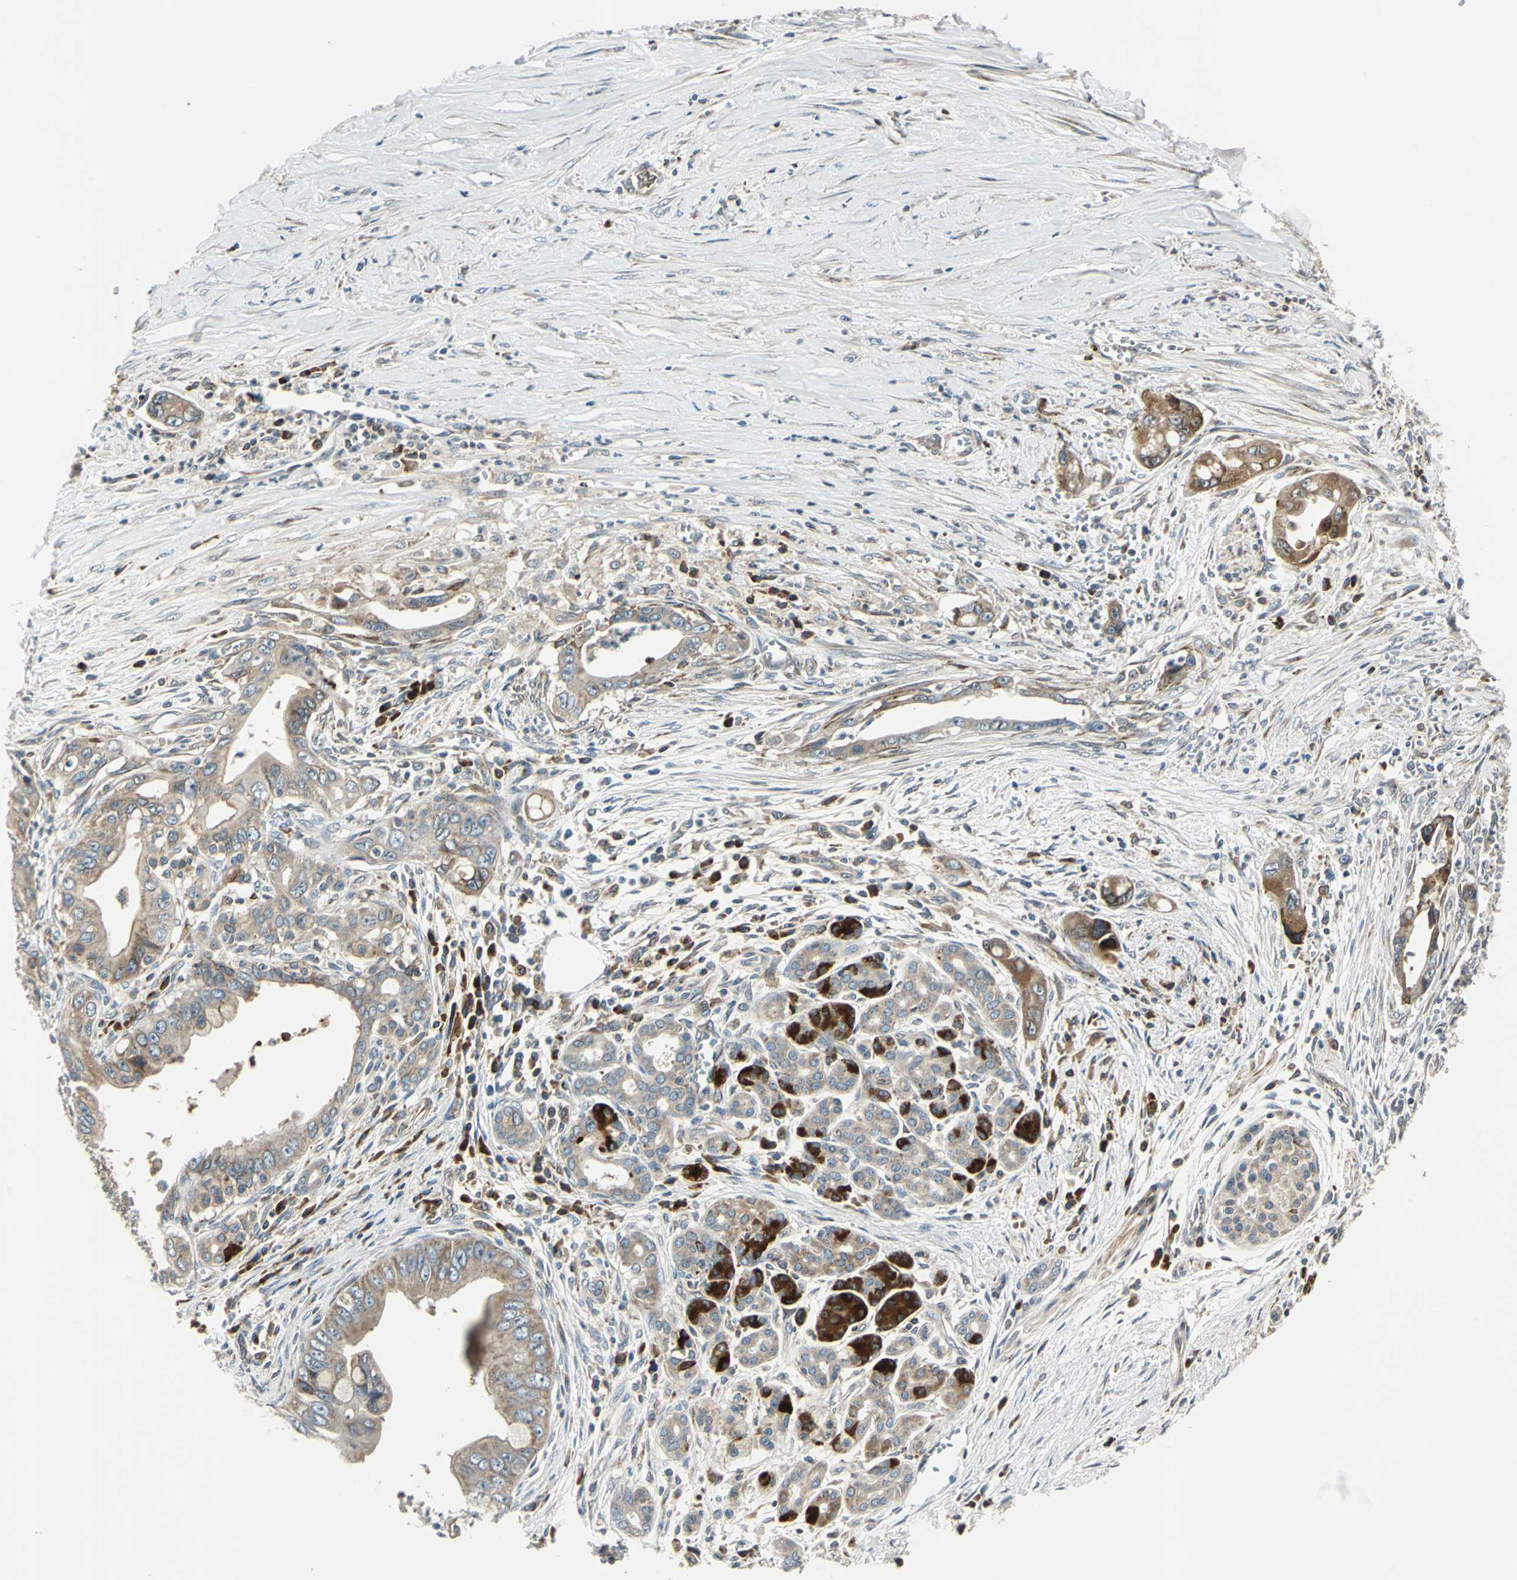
{"staining": {"intensity": "weak", "quantity": ">75%", "location": "cytoplasmic/membranous"}, "tissue": "pancreatic cancer", "cell_type": "Tumor cells", "image_type": "cancer", "snomed": [{"axis": "morphology", "description": "Adenocarcinoma, NOS"}, {"axis": "topography", "description": "Pancreas"}], "caption": "Immunohistochemistry (IHC) photomicrograph of neoplastic tissue: pancreatic adenocarcinoma stained using IHC demonstrates low levels of weak protein expression localized specifically in the cytoplasmic/membranous of tumor cells, appearing as a cytoplasmic/membranous brown color.", "gene": "HTATIP2", "patient": {"sex": "male", "age": 59}}